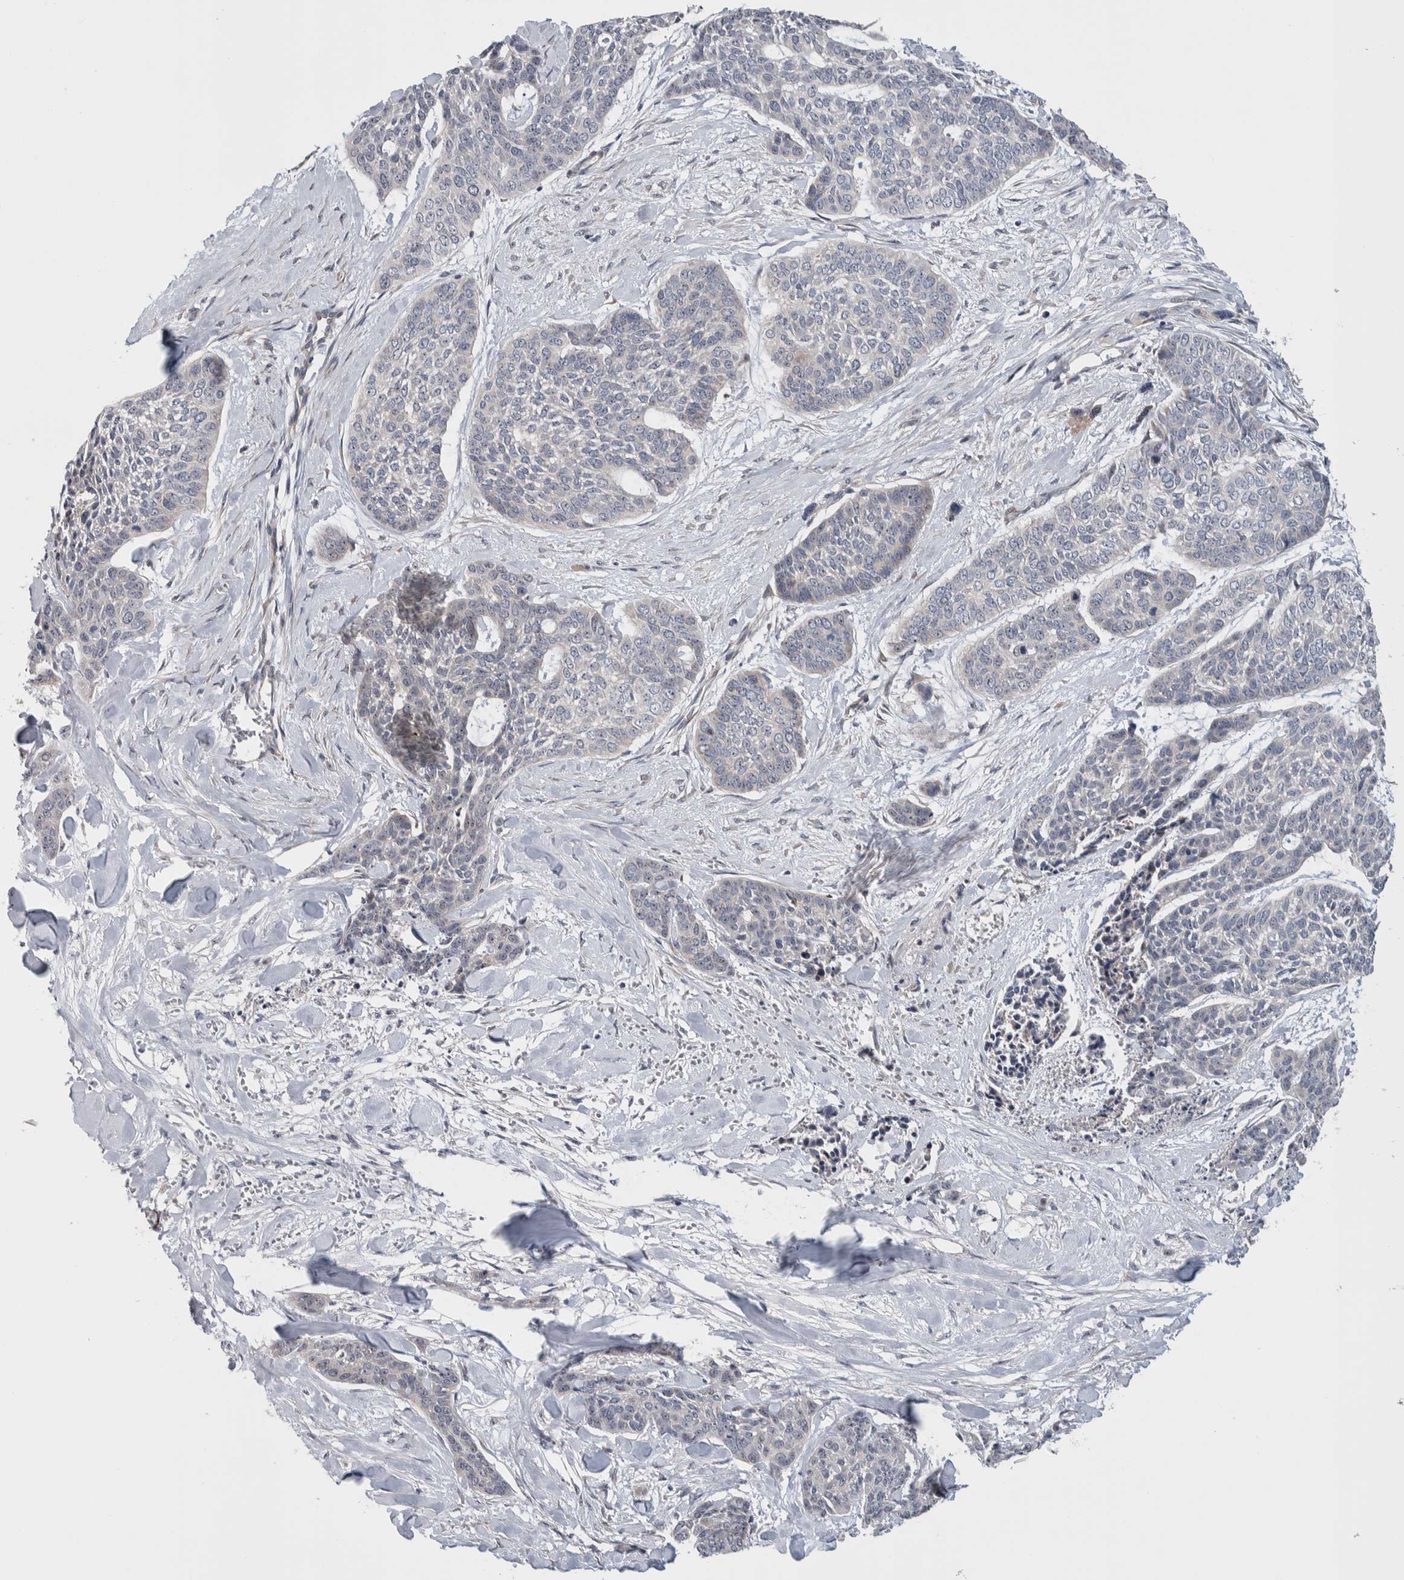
{"staining": {"intensity": "negative", "quantity": "none", "location": "none"}, "tissue": "skin cancer", "cell_type": "Tumor cells", "image_type": "cancer", "snomed": [{"axis": "morphology", "description": "Basal cell carcinoma"}, {"axis": "topography", "description": "Skin"}], "caption": "The histopathology image demonstrates no significant staining in tumor cells of skin basal cell carcinoma.", "gene": "PRRG4", "patient": {"sex": "female", "age": 64}}